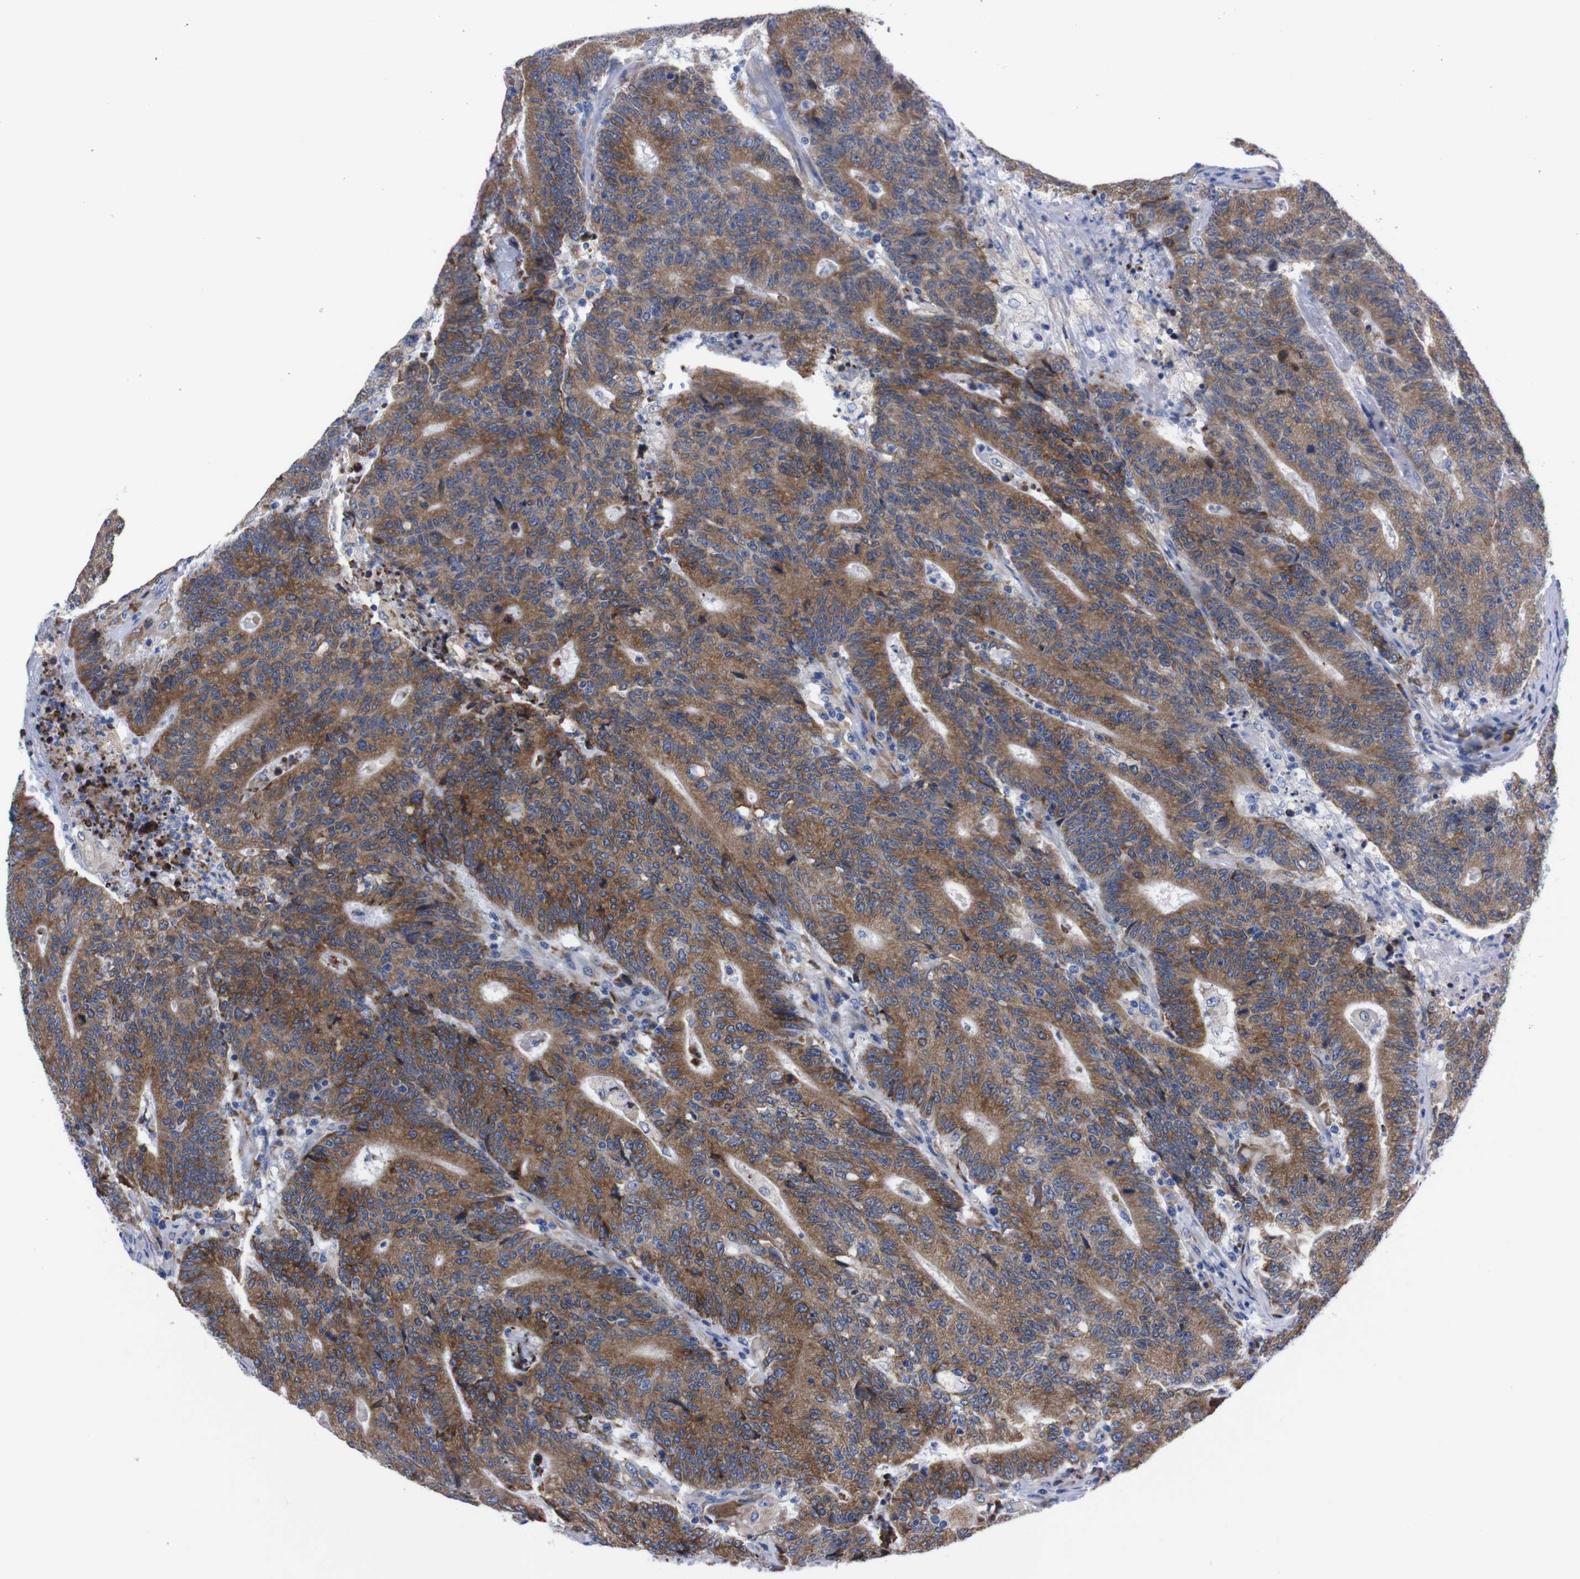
{"staining": {"intensity": "moderate", "quantity": ">75%", "location": "cytoplasmic/membranous"}, "tissue": "colorectal cancer", "cell_type": "Tumor cells", "image_type": "cancer", "snomed": [{"axis": "morphology", "description": "Normal tissue, NOS"}, {"axis": "morphology", "description": "Adenocarcinoma, NOS"}, {"axis": "topography", "description": "Colon"}], "caption": "Human colorectal cancer stained for a protein (brown) shows moderate cytoplasmic/membranous positive staining in about >75% of tumor cells.", "gene": "NEBL", "patient": {"sex": "female", "age": 75}}